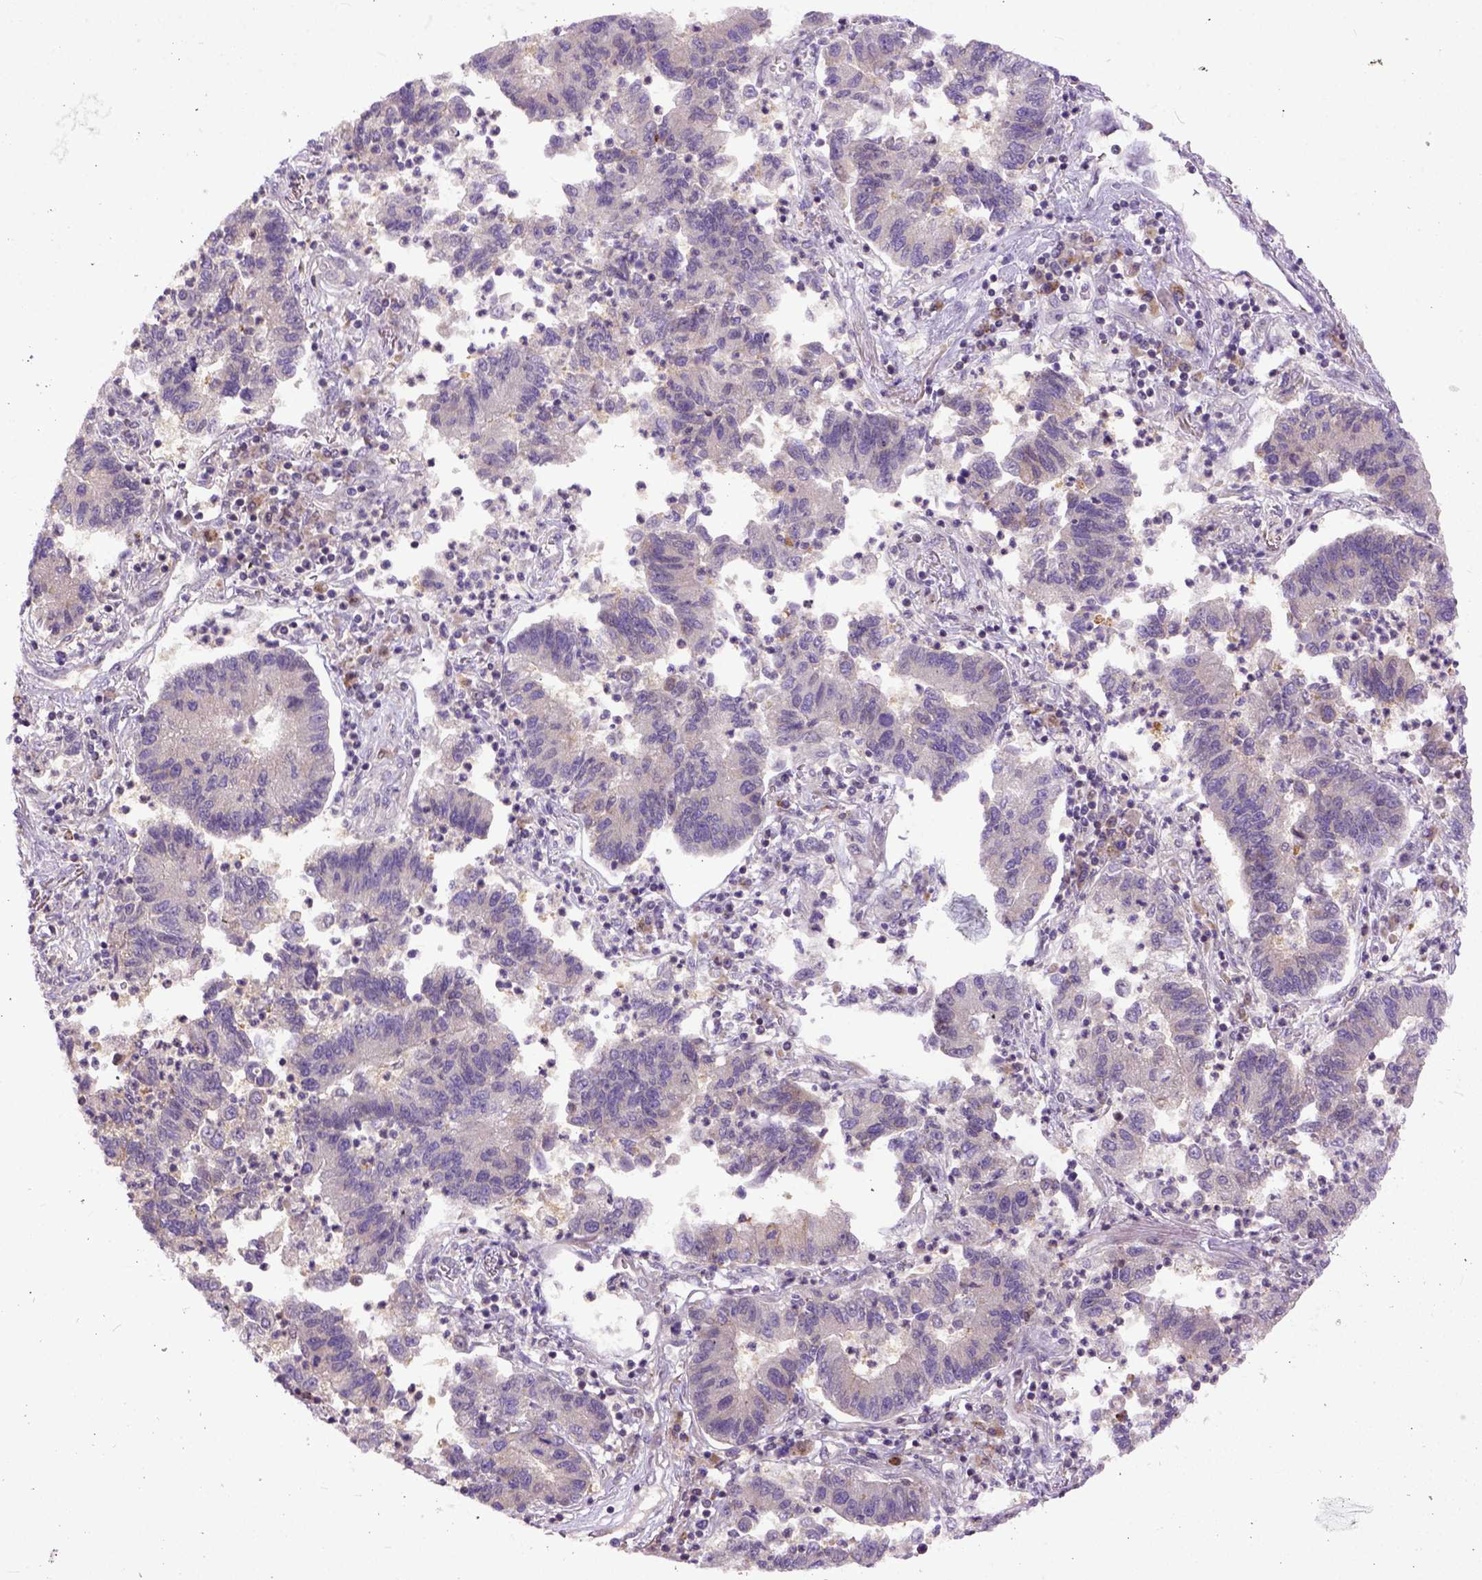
{"staining": {"intensity": "negative", "quantity": "none", "location": "none"}, "tissue": "lung cancer", "cell_type": "Tumor cells", "image_type": "cancer", "snomed": [{"axis": "morphology", "description": "Adenocarcinoma, NOS"}, {"axis": "topography", "description": "Lung"}], "caption": "Histopathology image shows no significant protein expression in tumor cells of lung cancer (adenocarcinoma).", "gene": "CPNE1", "patient": {"sex": "female", "age": 57}}